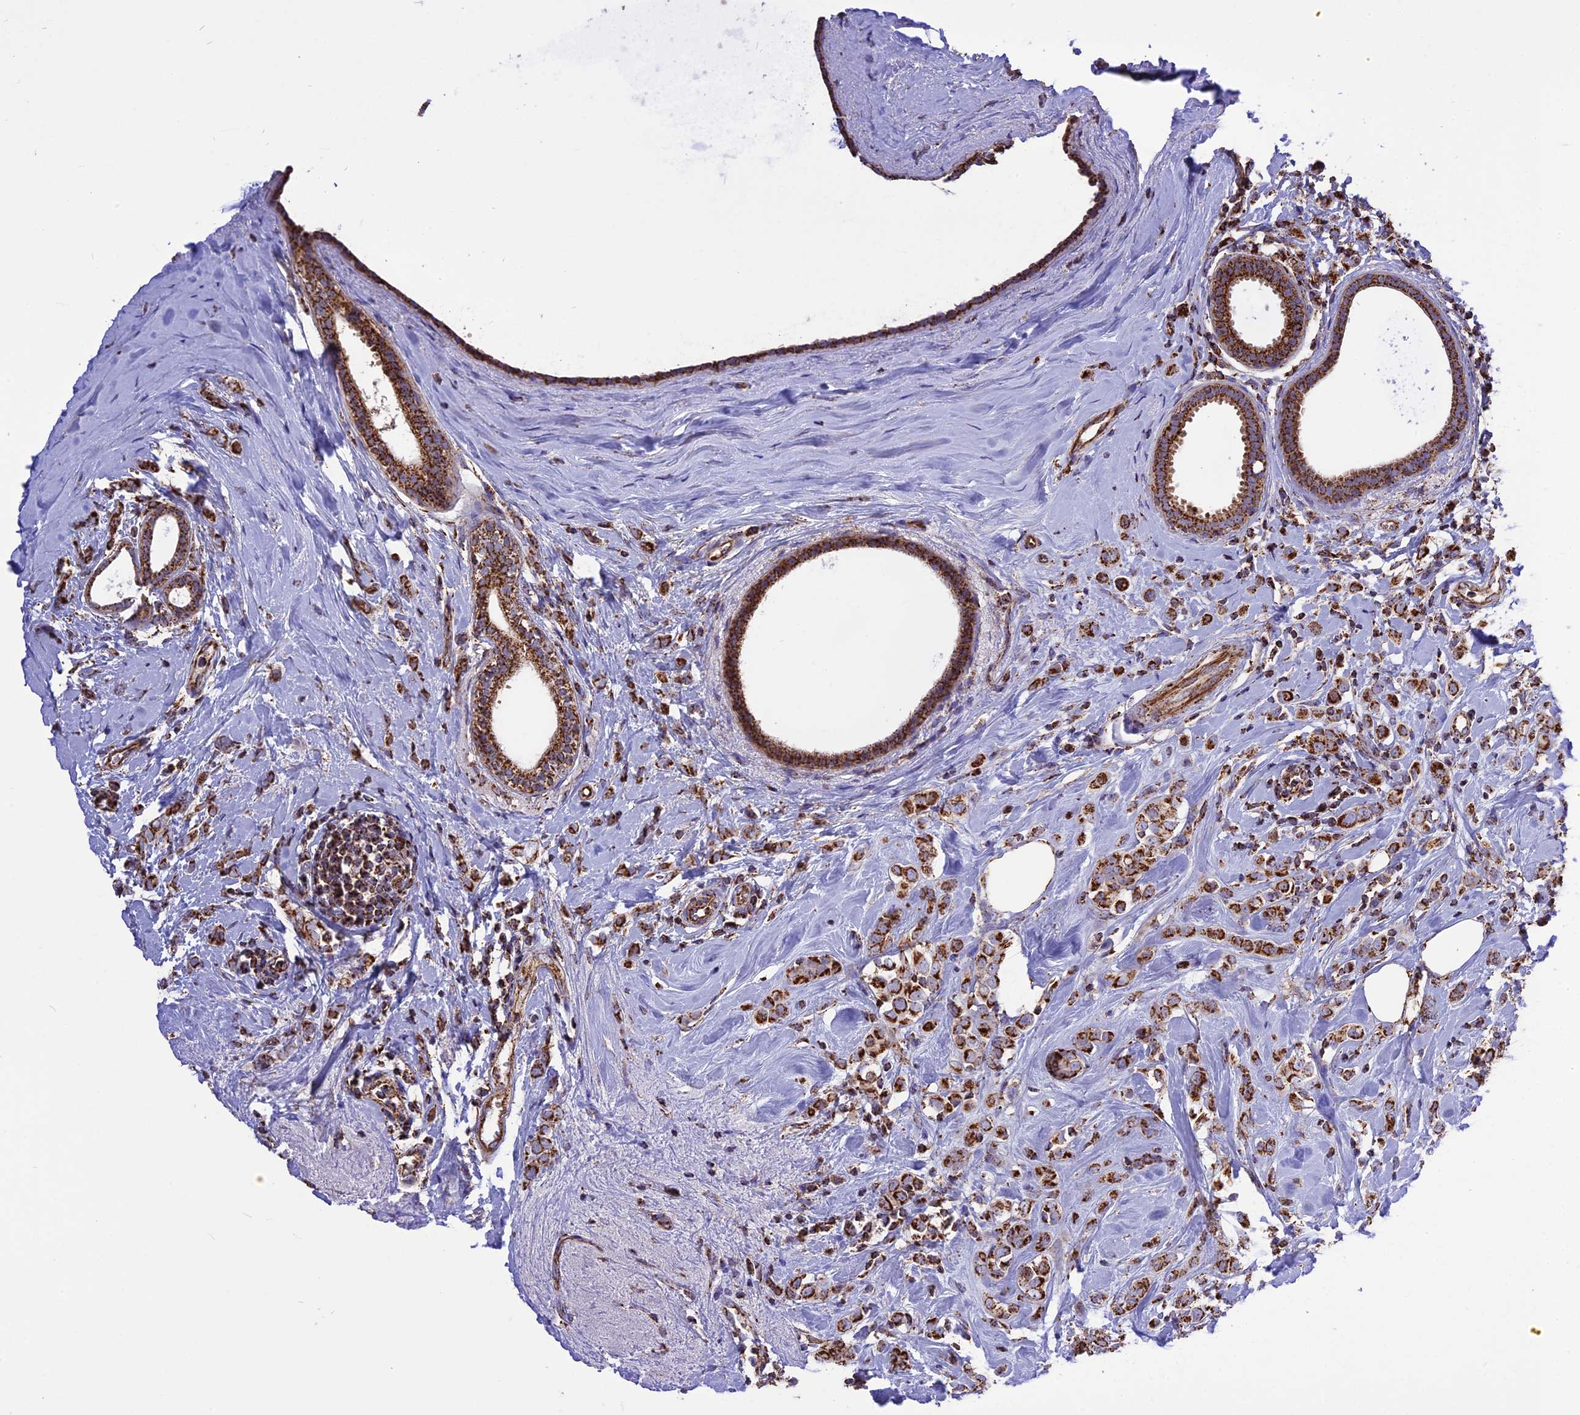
{"staining": {"intensity": "strong", "quantity": ">75%", "location": "cytoplasmic/membranous"}, "tissue": "breast cancer", "cell_type": "Tumor cells", "image_type": "cancer", "snomed": [{"axis": "morphology", "description": "Lobular carcinoma"}, {"axis": "topography", "description": "Breast"}], "caption": "A brown stain highlights strong cytoplasmic/membranous expression of a protein in human breast cancer (lobular carcinoma) tumor cells.", "gene": "TTC4", "patient": {"sex": "female", "age": 47}}